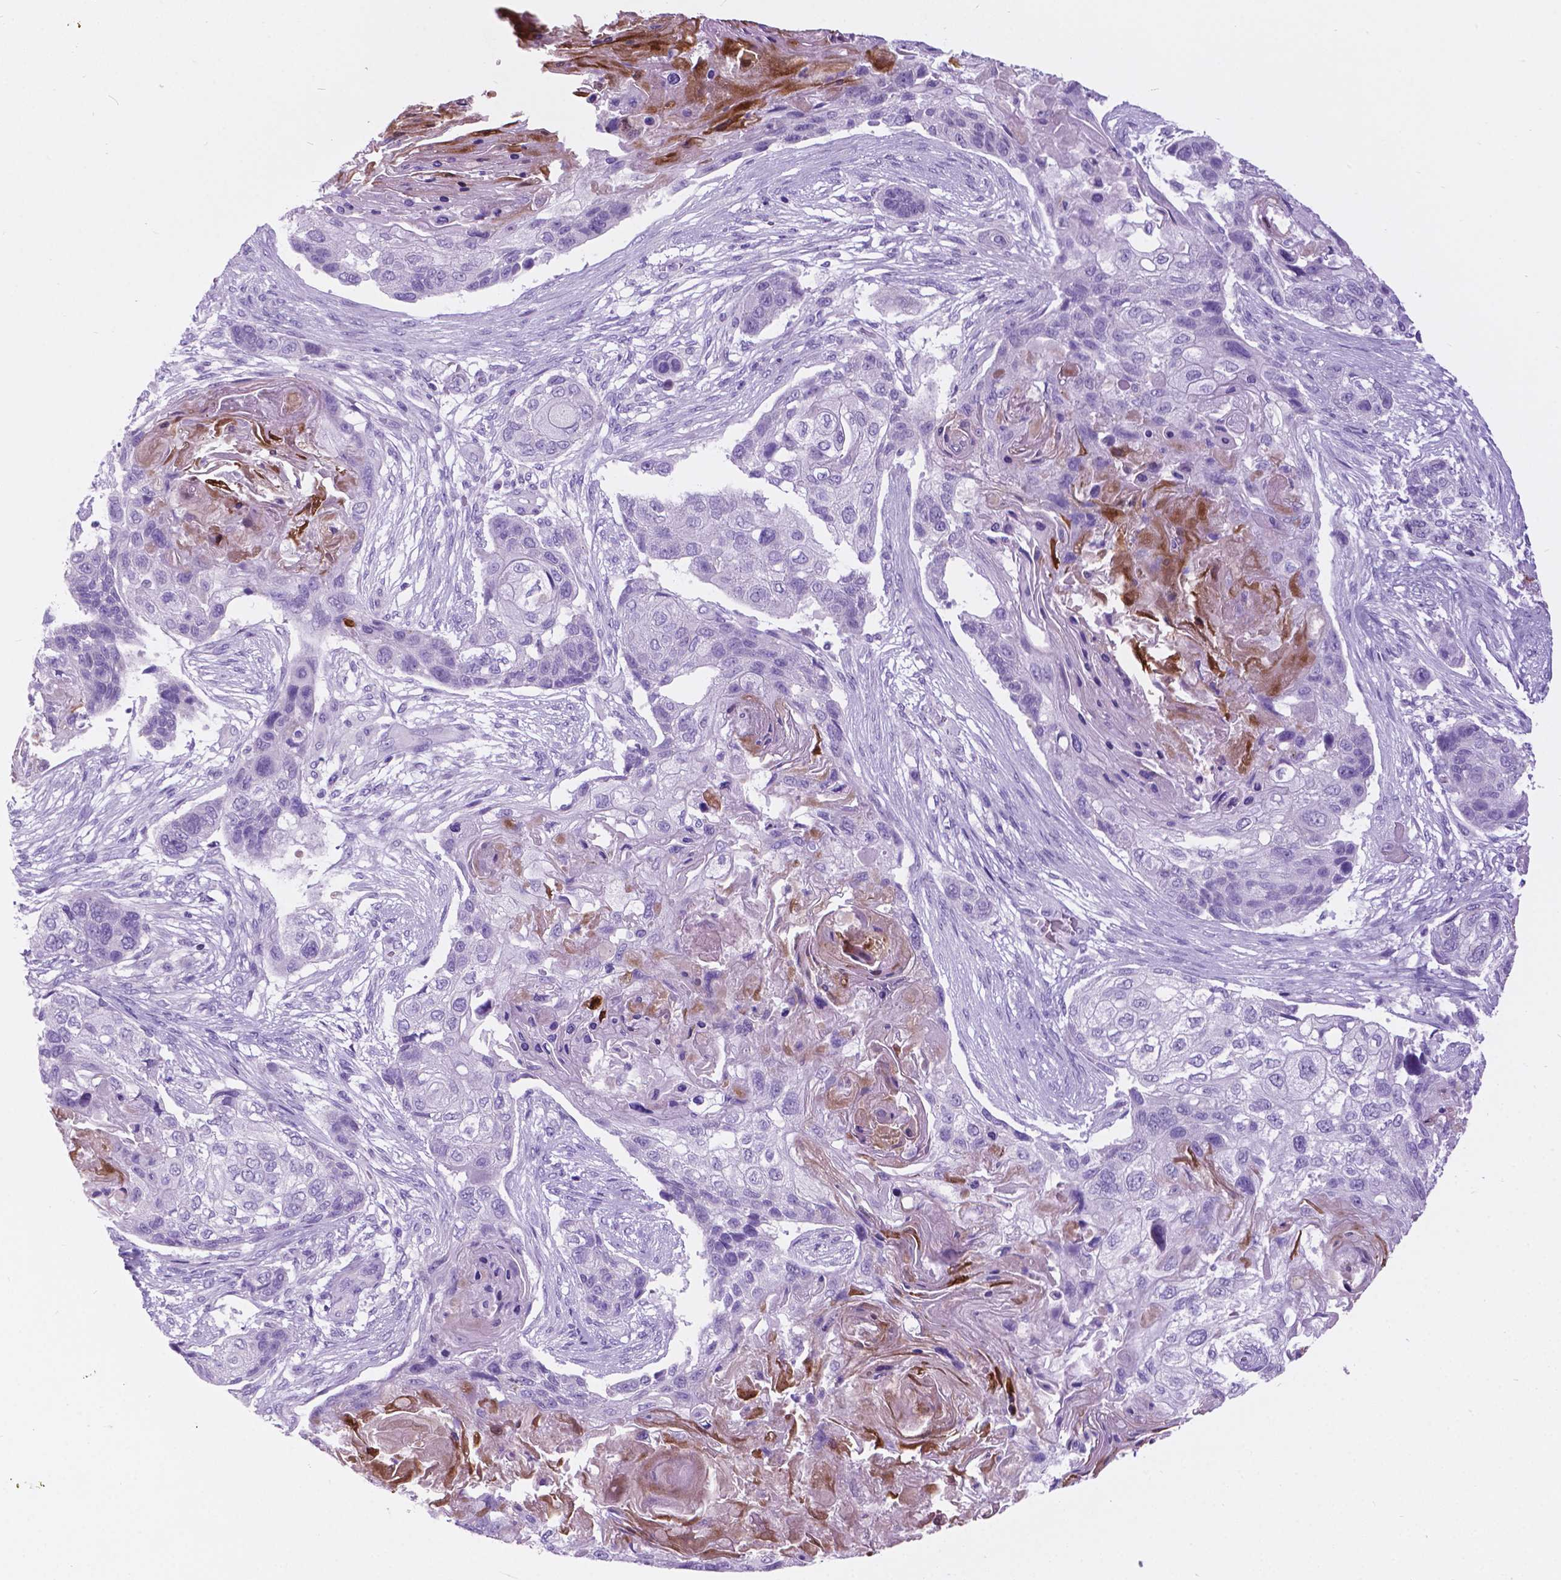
{"staining": {"intensity": "negative", "quantity": "none", "location": "none"}, "tissue": "lung cancer", "cell_type": "Tumor cells", "image_type": "cancer", "snomed": [{"axis": "morphology", "description": "Squamous cell carcinoma, NOS"}, {"axis": "topography", "description": "Lung"}], "caption": "Image shows no protein expression in tumor cells of squamous cell carcinoma (lung) tissue. (DAB (3,3'-diaminobenzidine) immunohistochemistry (IHC) visualized using brightfield microscopy, high magnification).", "gene": "ARMS2", "patient": {"sex": "male", "age": 69}}